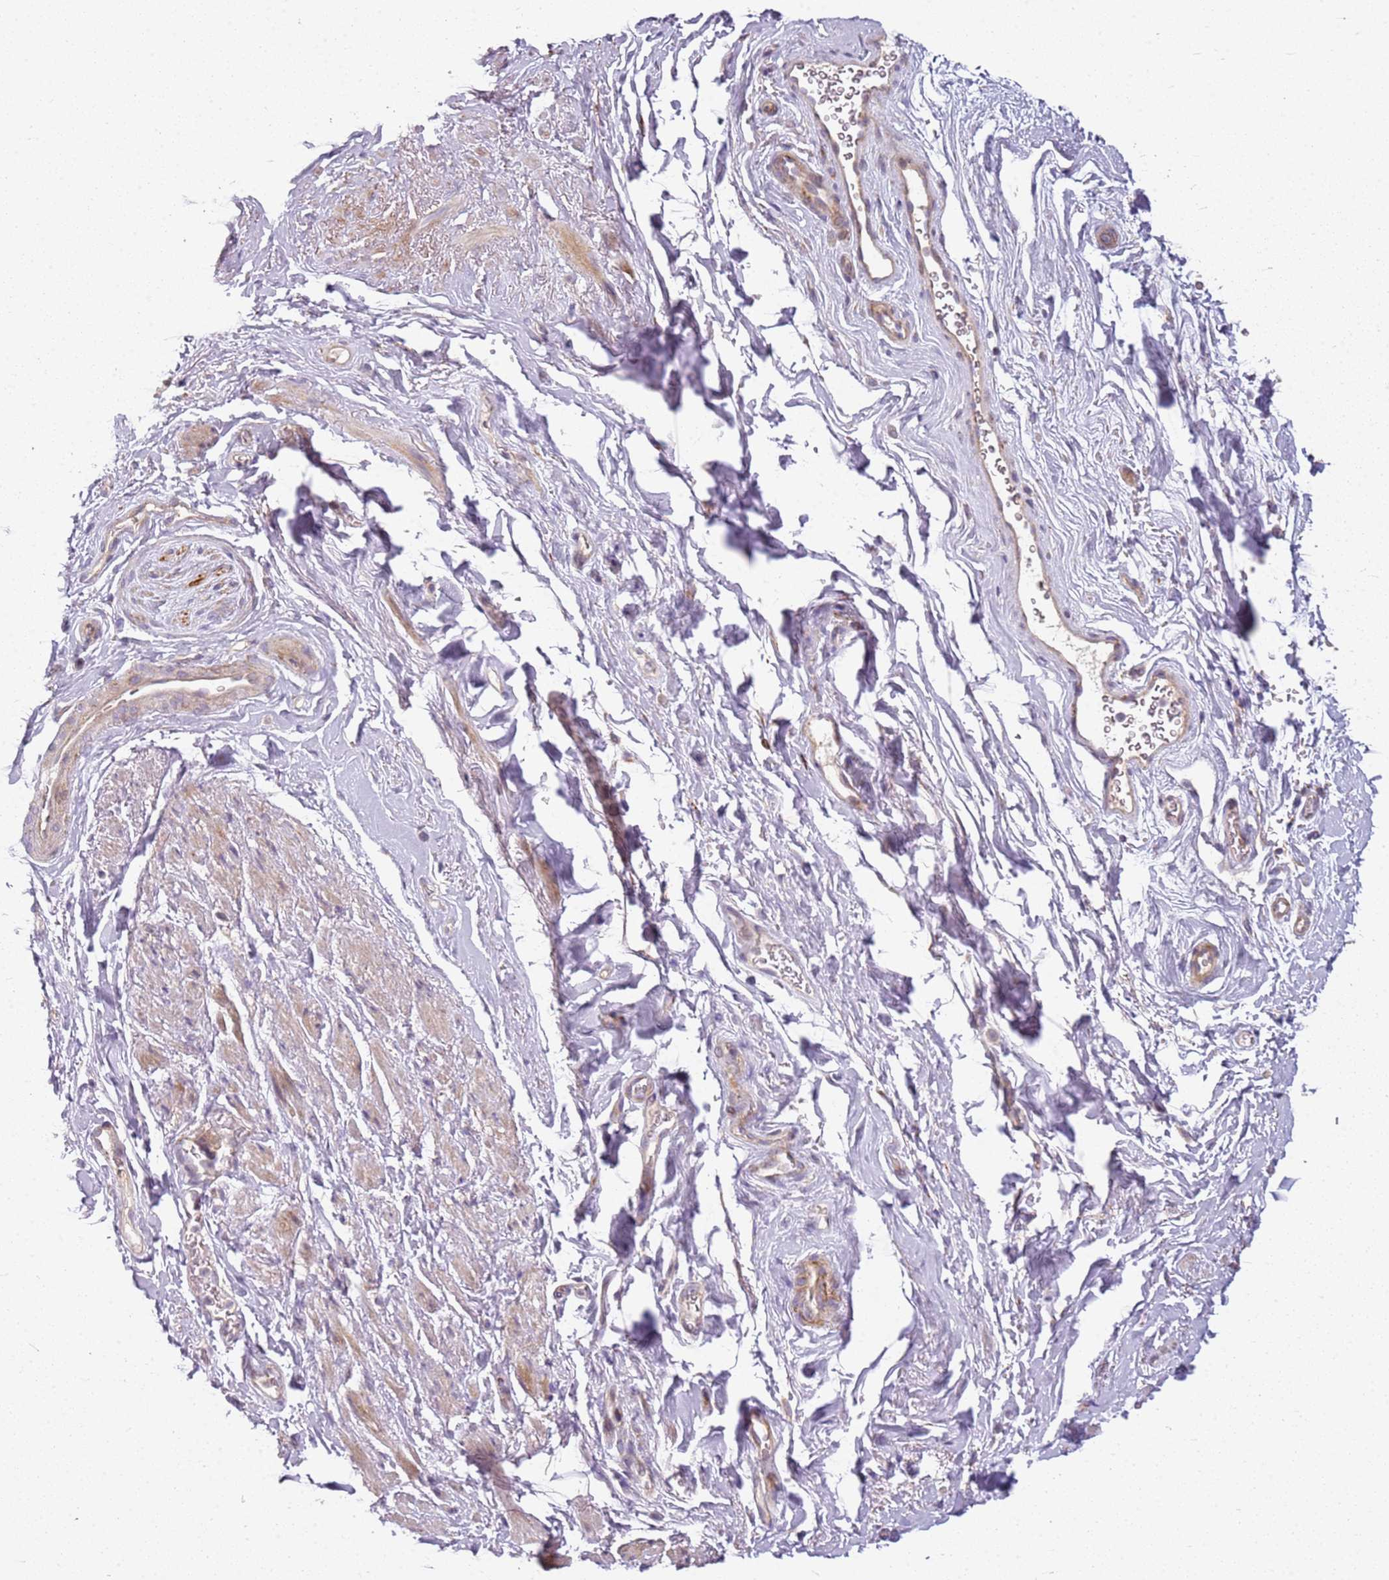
{"staining": {"intensity": "moderate", "quantity": "25%-75%", "location": "cytoplasmic/membranous,nuclear"}, "tissue": "smooth muscle", "cell_type": "Smooth muscle cells", "image_type": "normal", "snomed": [{"axis": "morphology", "description": "Normal tissue, NOS"}, {"axis": "topography", "description": "Smooth muscle"}, {"axis": "topography", "description": "Peripheral nerve tissue"}], "caption": "Immunohistochemistry (DAB (3,3'-diaminobenzidine)) staining of benign human smooth muscle demonstrates moderate cytoplasmic/membranous,nuclear protein expression in approximately 25%-75% of smooth muscle cells.", "gene": "TMEM200C", "patient": {"sex": "male", "age": 69}}